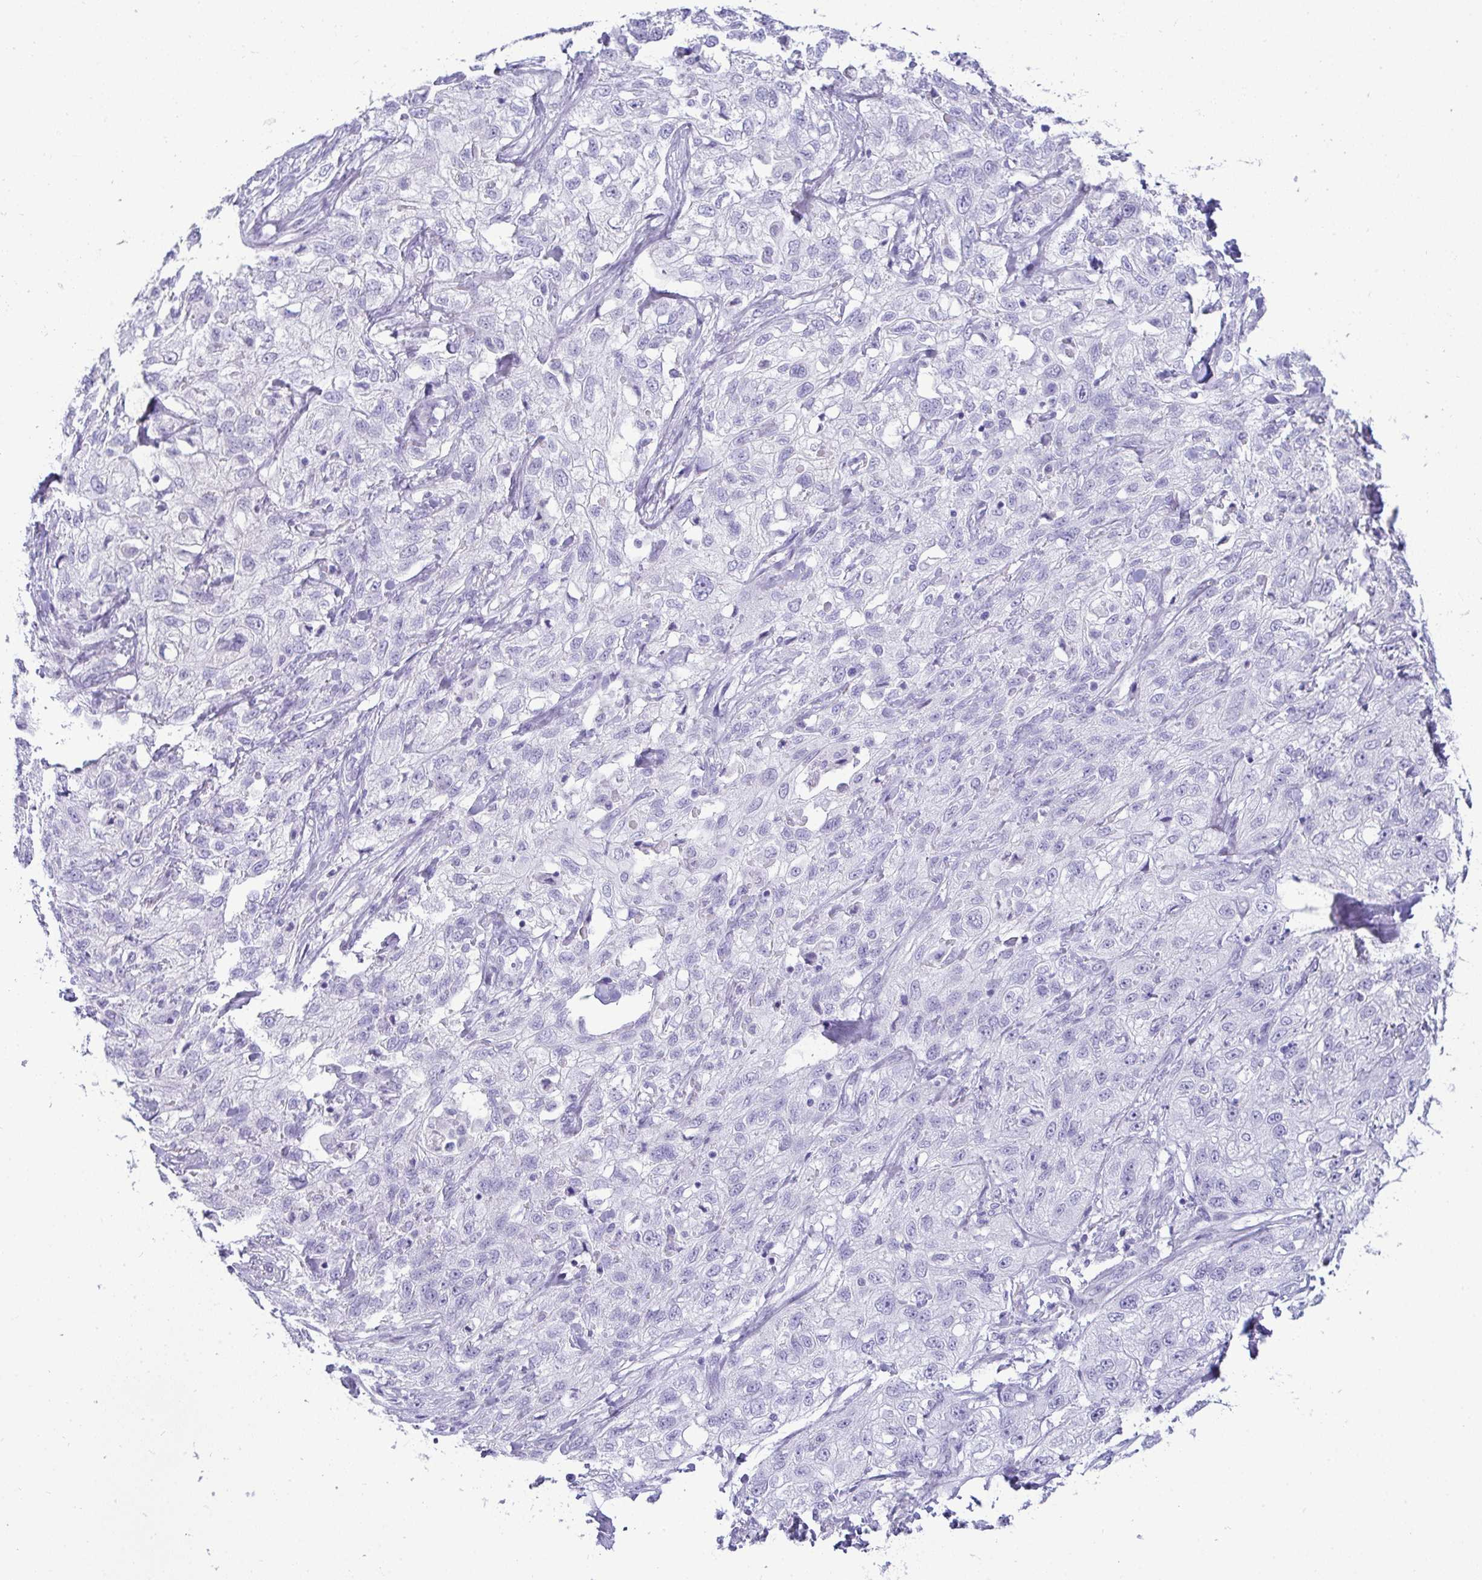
{"staining": {"intensity": "negative", "quantity": "none", "location": "none"}, "tissue": "skin cancer", "cell_type": "Tumor cells", "image_type": "cancer", "snomed": [{"axis": "morphology", "description": "Squamous cell carcinoma, NOS"}, {"axis": "topography", "description": "Skin"}, {"axis": "topography", "description": "Vulva"}], "caption": "Immunohistochemistry (IHC) photomicrograph of skin cancer (squamous cell carcinoma) stained for a protein (brown), which demonstrates no positivity in tumor cells. Brightfield microscopy of IHC stained with DAB (brown) and hematoxylin (blue), captured at high magnification.", "gene": "HSPB6", "patient": {"sex": "female", "age": 86}}